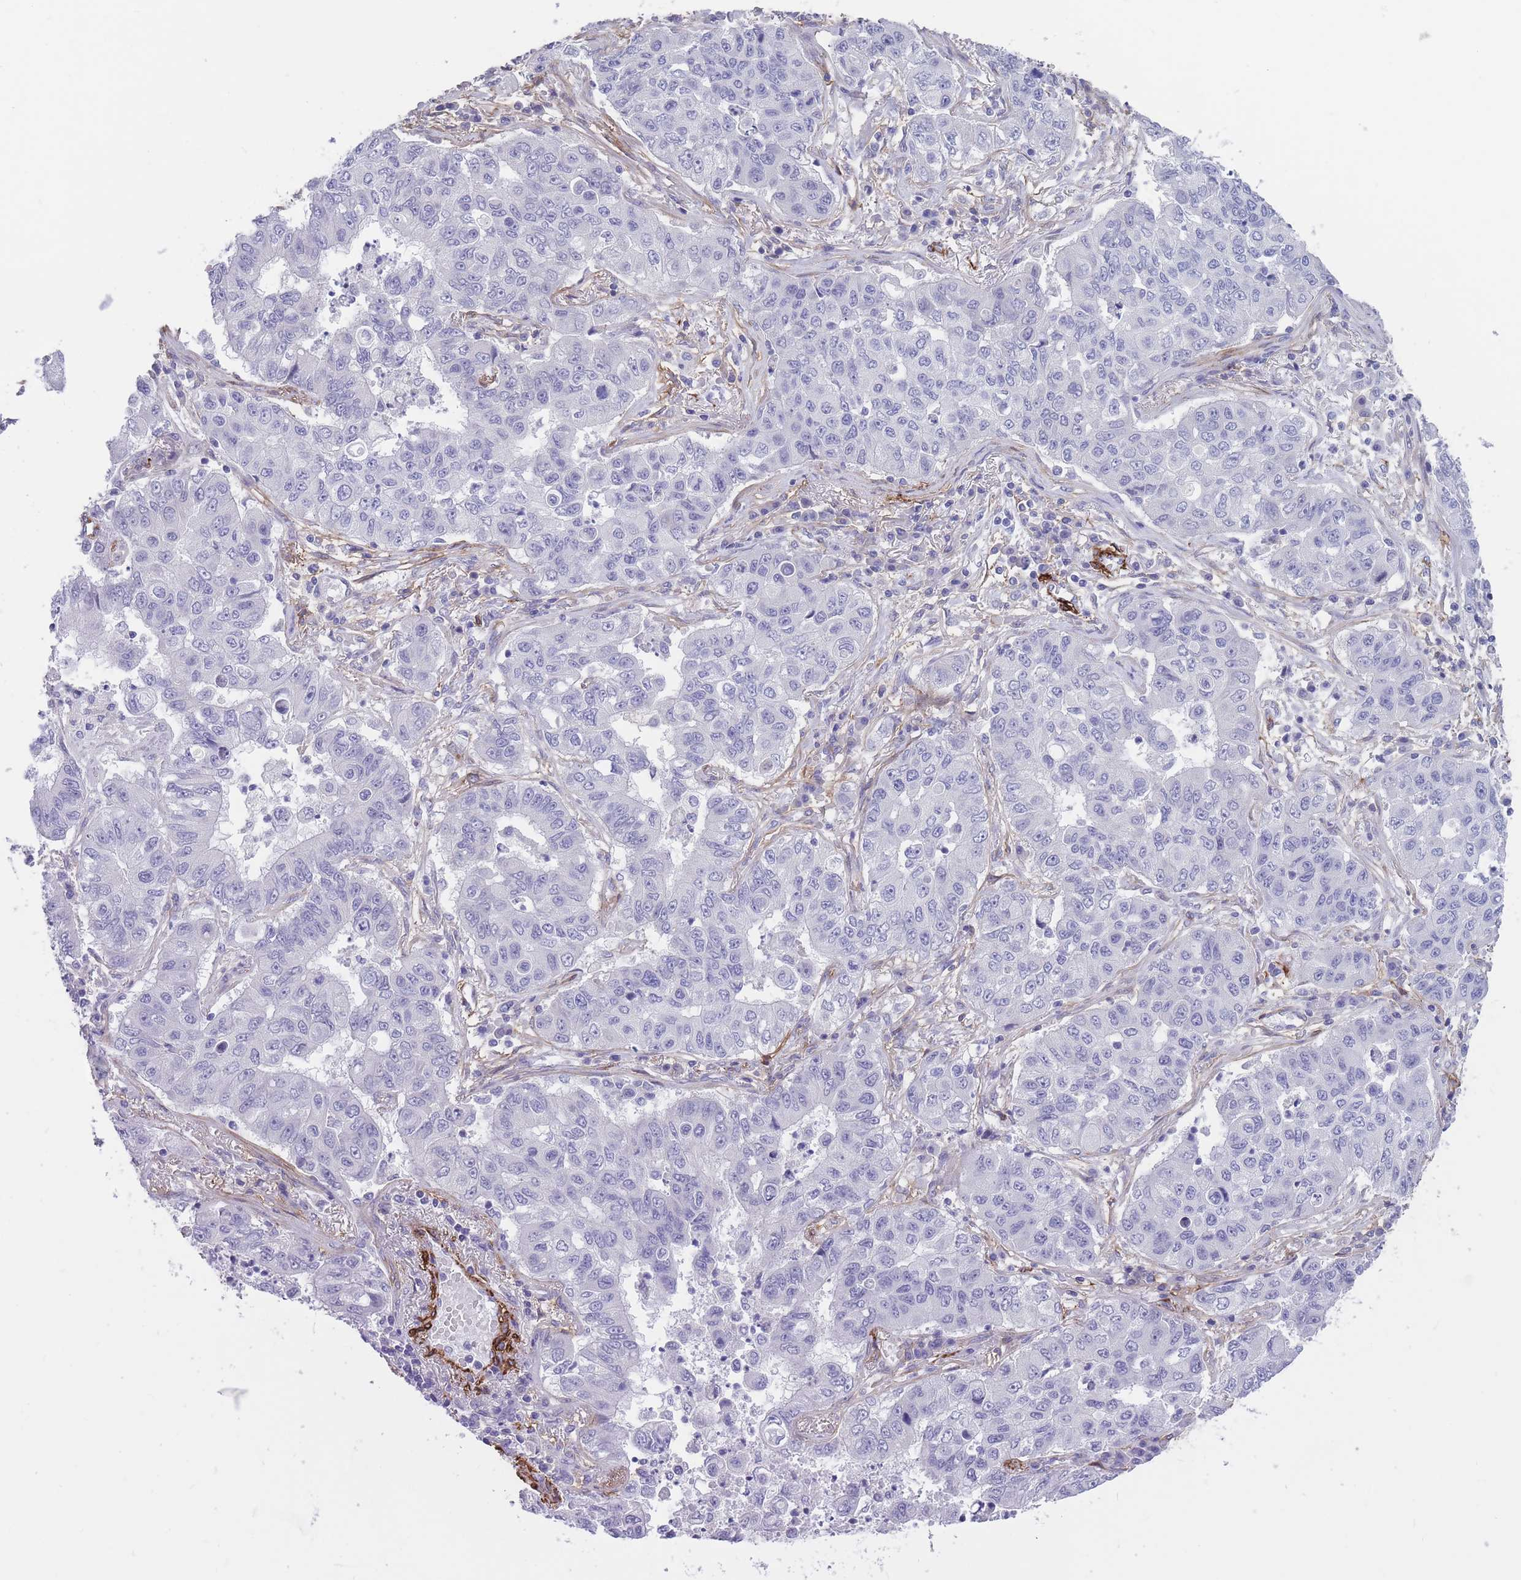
{"staining": {"intensity": "negative", "quantity": "none", "location": "none"}, "tissue": "lung cancer", "cell_type": "Tumor cells", "image_type": "cancer", "snomed": [{"axis": "morphology", "description": "Squamous cell carcinoma, NOS"}, {"axis": "topography", "description": "Lung"}], "caption": "An immunohistochemistry (IHC) photomicrograph of squamous cell carcinoma (lung) is shown. There is no staining in tumor cells of squamous cell carcinoma (lung).", "gene": "DPYD", "patient": {"sex": "male", "age": 74}}